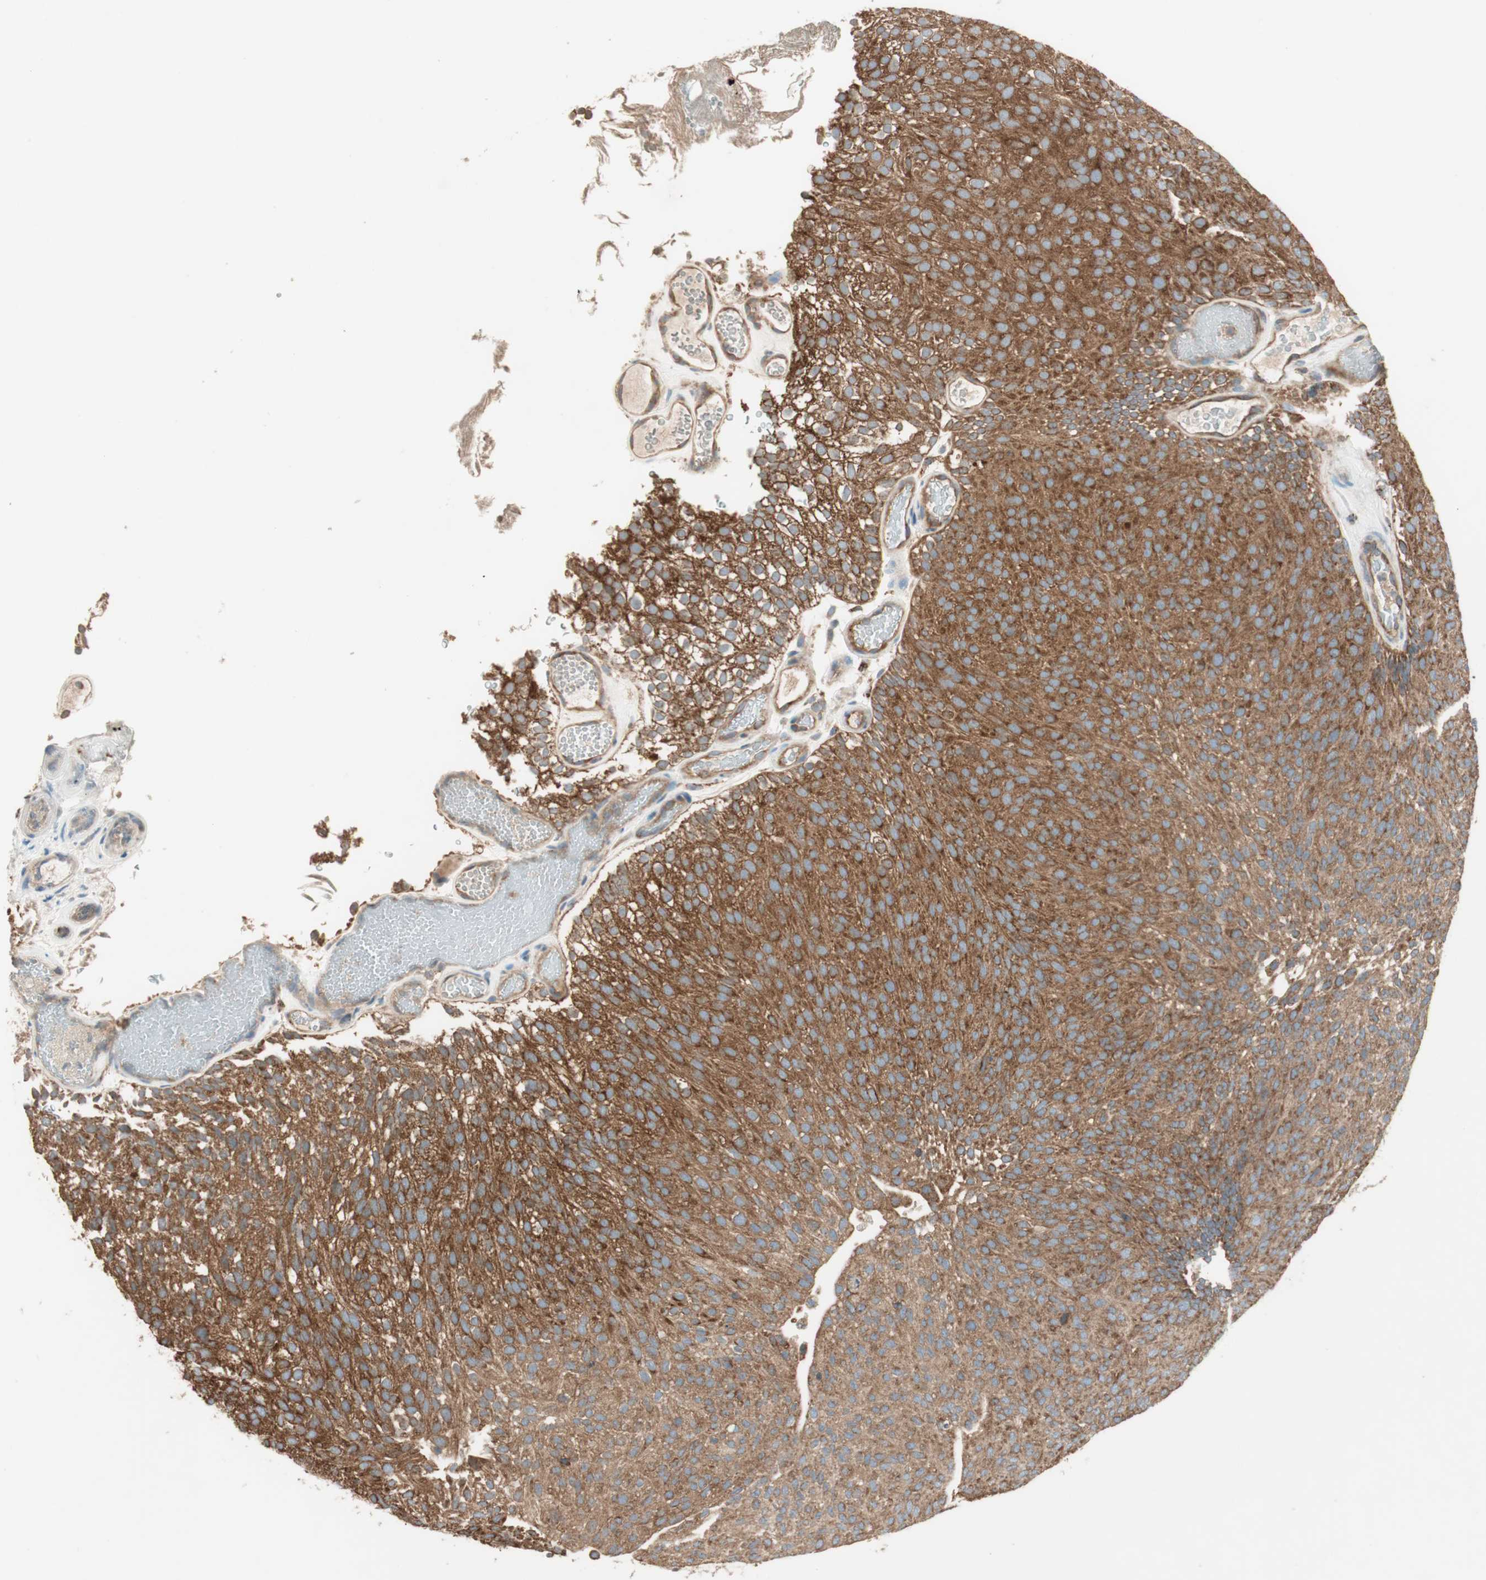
{"staining": {"intensity": "strong", "quantity": ">75%", "location": "cytoplasmic/membranous"}, "tissue": "urothelial cancer", "cell_type": "Tumor cells", "image_type": "cancer", "snomed": [{"axis": "morphology", "description": "Urothelial carcinoma, Low grade"}, {"axis": "topography", "description": "Urinary bladder"}], "caption": "Tumor cells show high levels of strong cytoplasmic/membranous staining in approximately >75% of cells in human urothelial cancer.", "gene": "CC2D1A", "patient": {"sex": "male", "age": 78}}